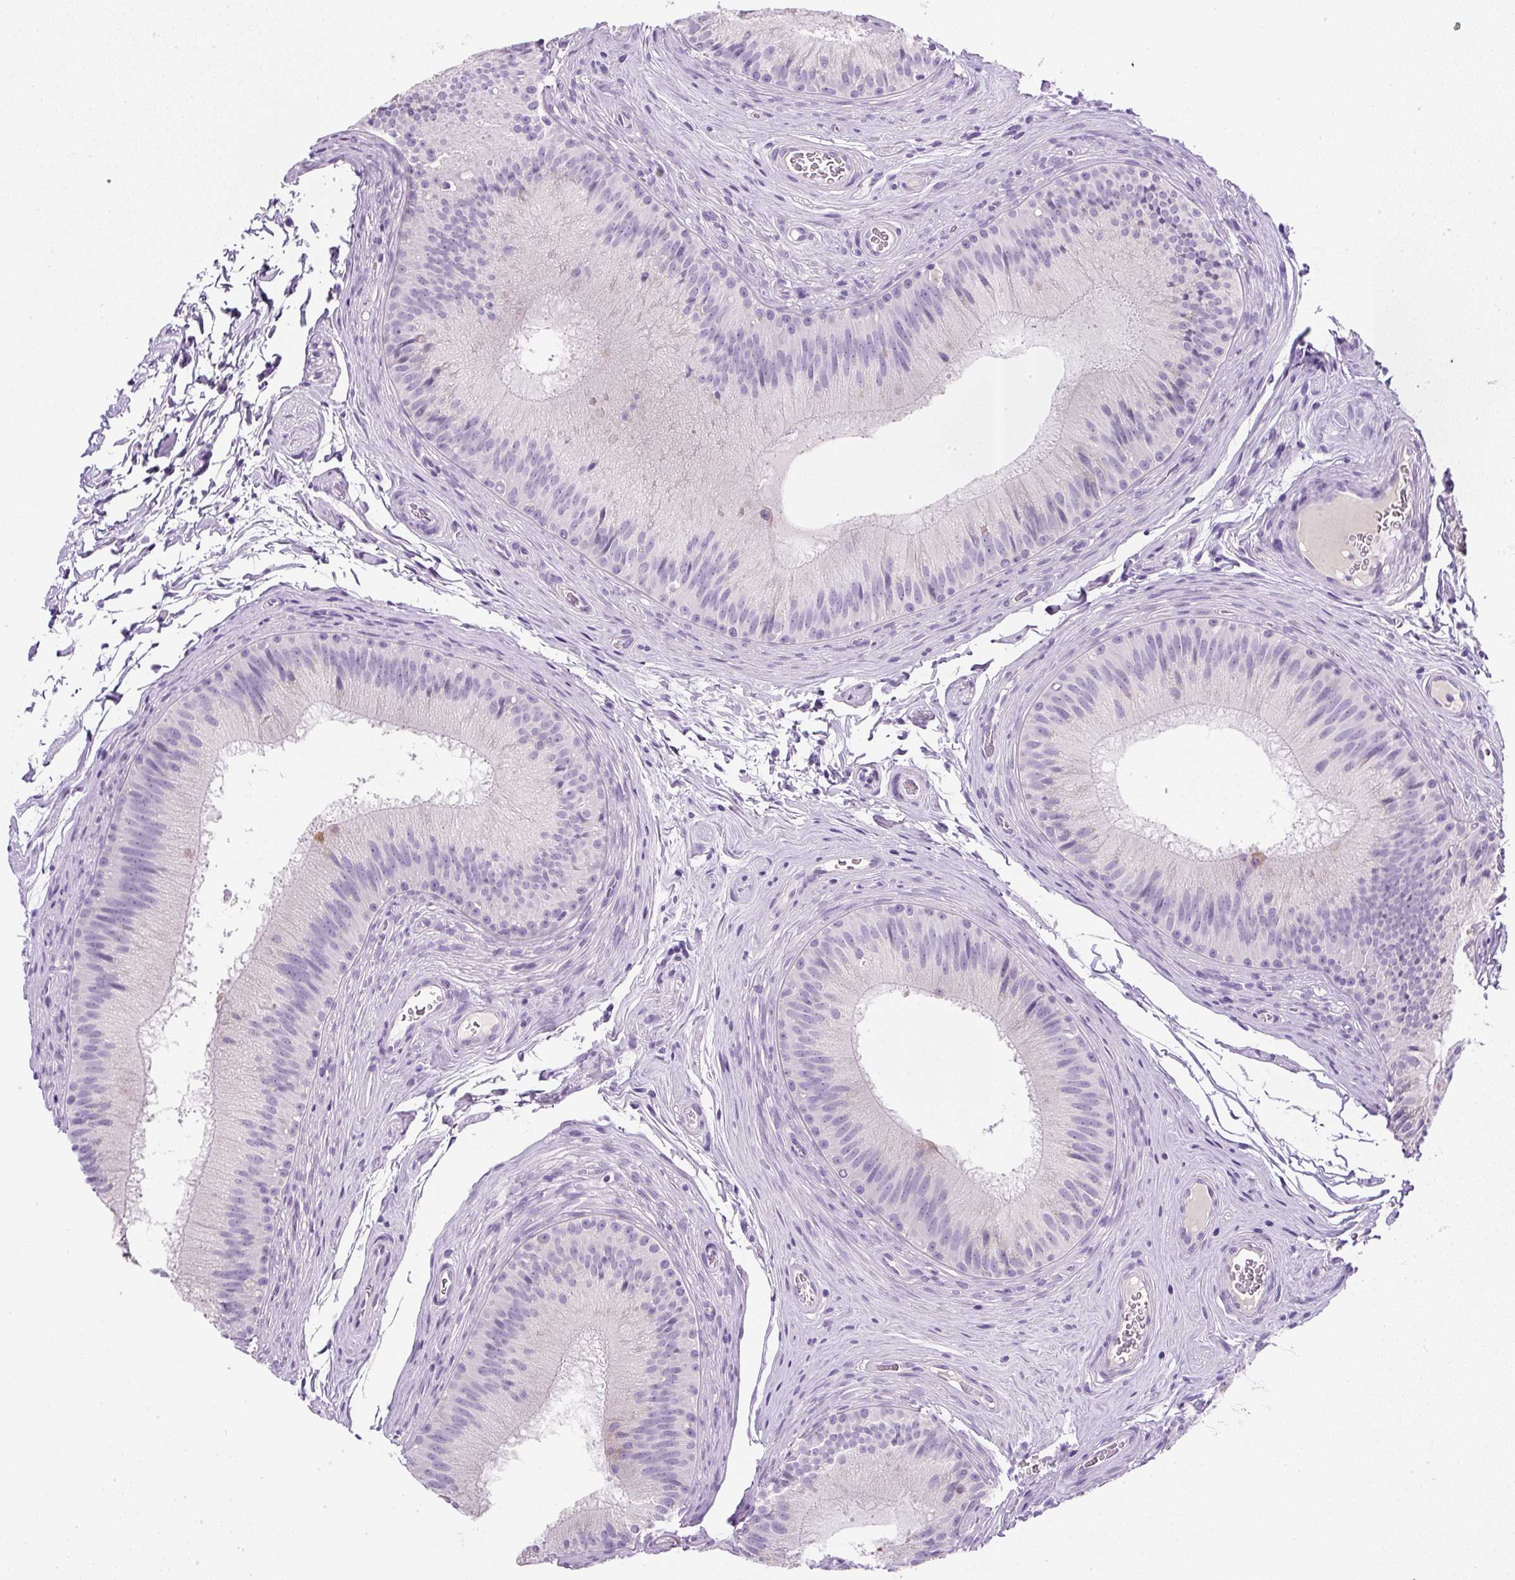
{"staining": {"intensity": "negative", "quantity": "none", "location": "none"}, "tissue": "epididymis", "cell_type": "Glandular cells", "image_type": "normal", "snomed": [{"axis": "morphology", "description": "Normal tissue, NOS"}, {"axis": "topography", "description": "Epididymis"}], "caption": "Immunohistochemical staining of benign epididymis exhibits no significant expression in glandular cells. The staining is performed using DAB brown chromogen with nuclei counter-stained in using hematoxylin.", "gene": "COL9A2", "patient": {"sex": "male", "age": 24}}